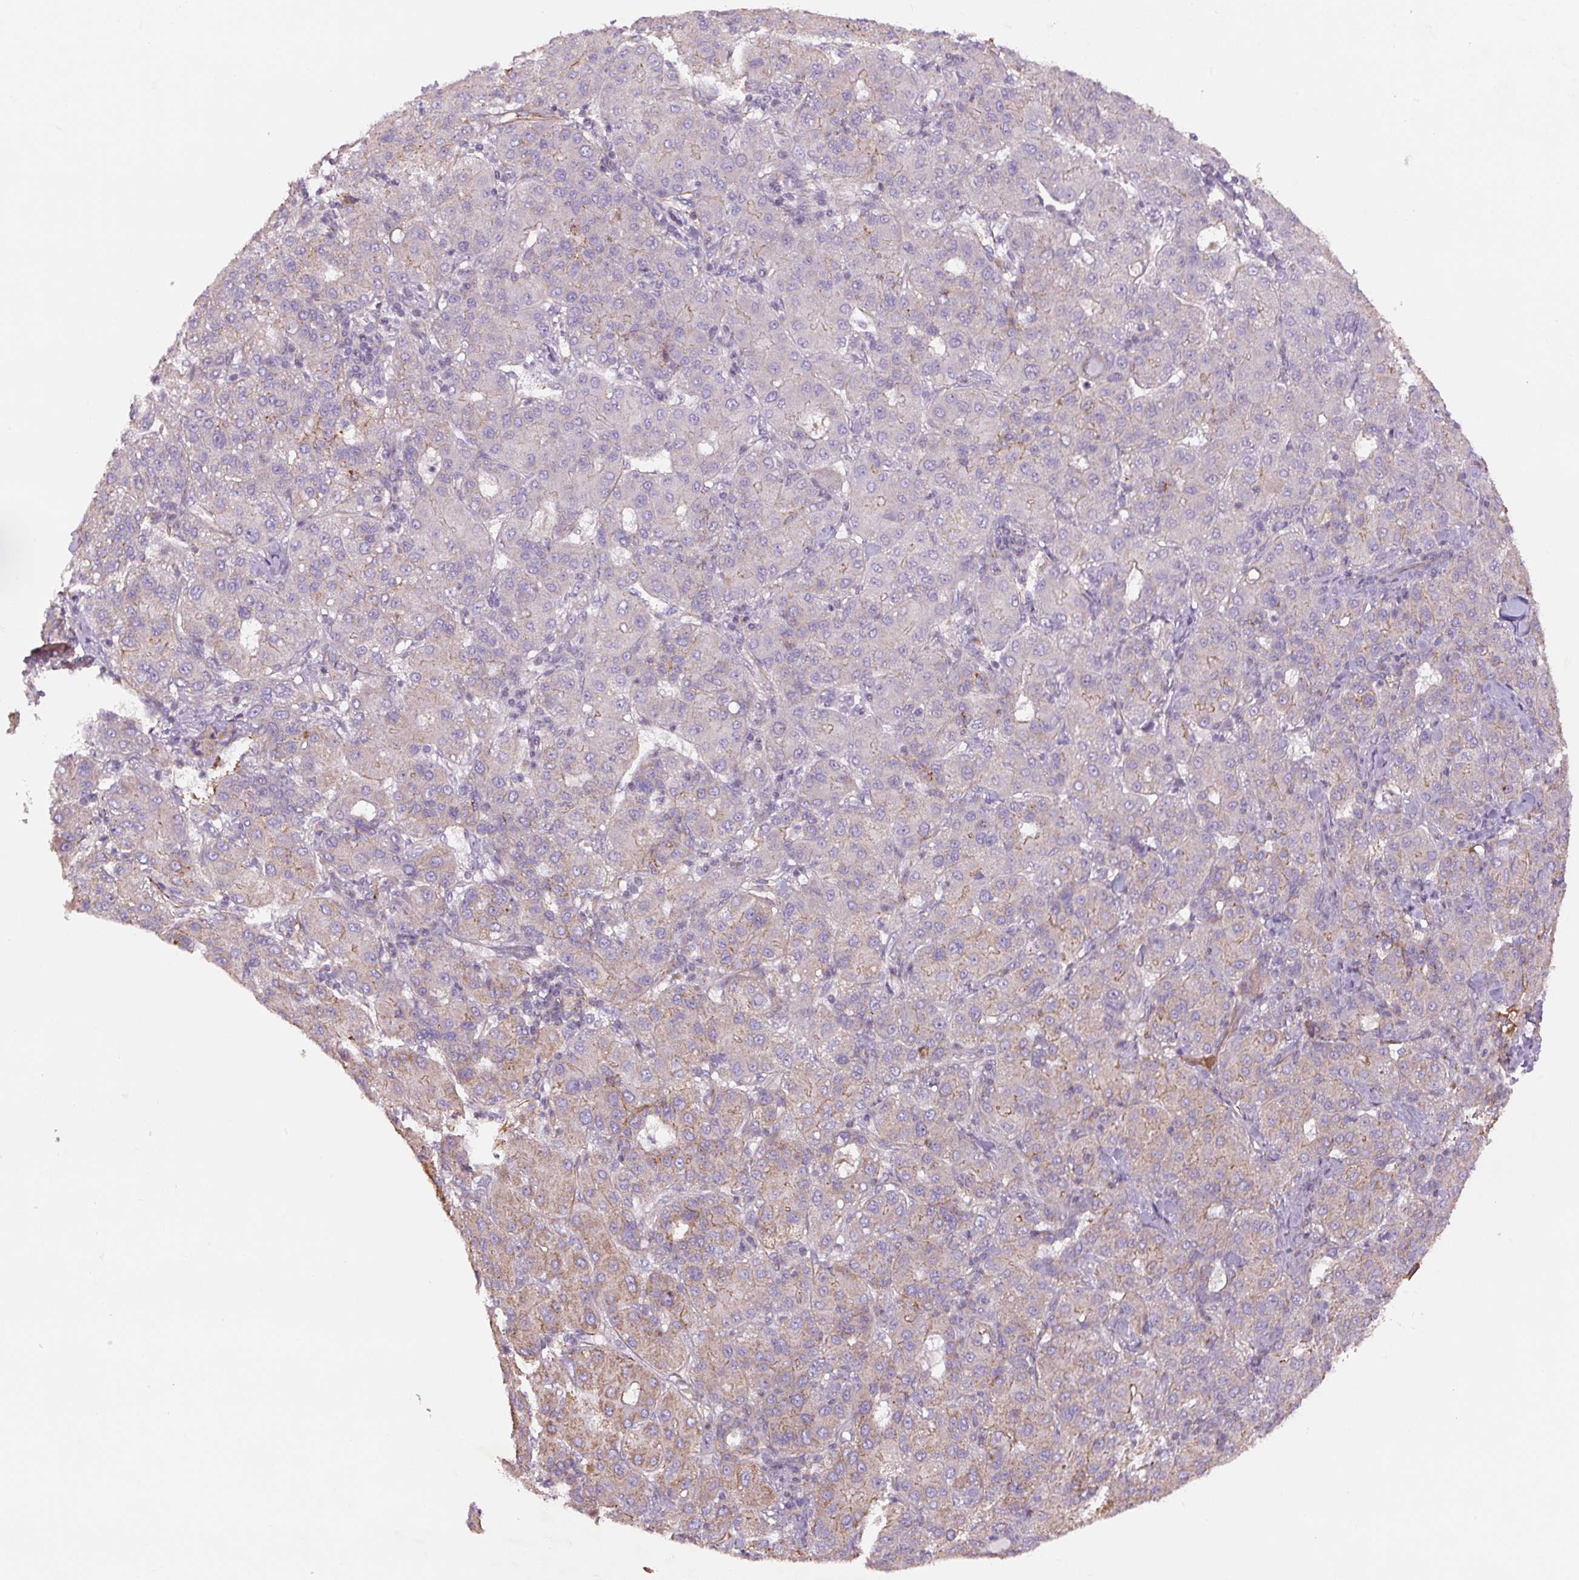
{"staining": {"intensity": "weak", "quantity": "<25%", "location": "cytoplasmic/membranous"}, "tissue": "liver cancer", "cell_type": "Tumor cells", "image_type": "cancer", "snomed": [{"axis": "morphology", "description": "Carcinoma, Hepatocellular, NOS"}, {"axis": "topography", "description": "Liver"}], "caption": "Human liver hepatocellular carcinoma stained for a protein using IHC exhibits no positivity in tumor cells.", "gene": "CCNI2", "patient": {"sex": "male", "age": 65}}